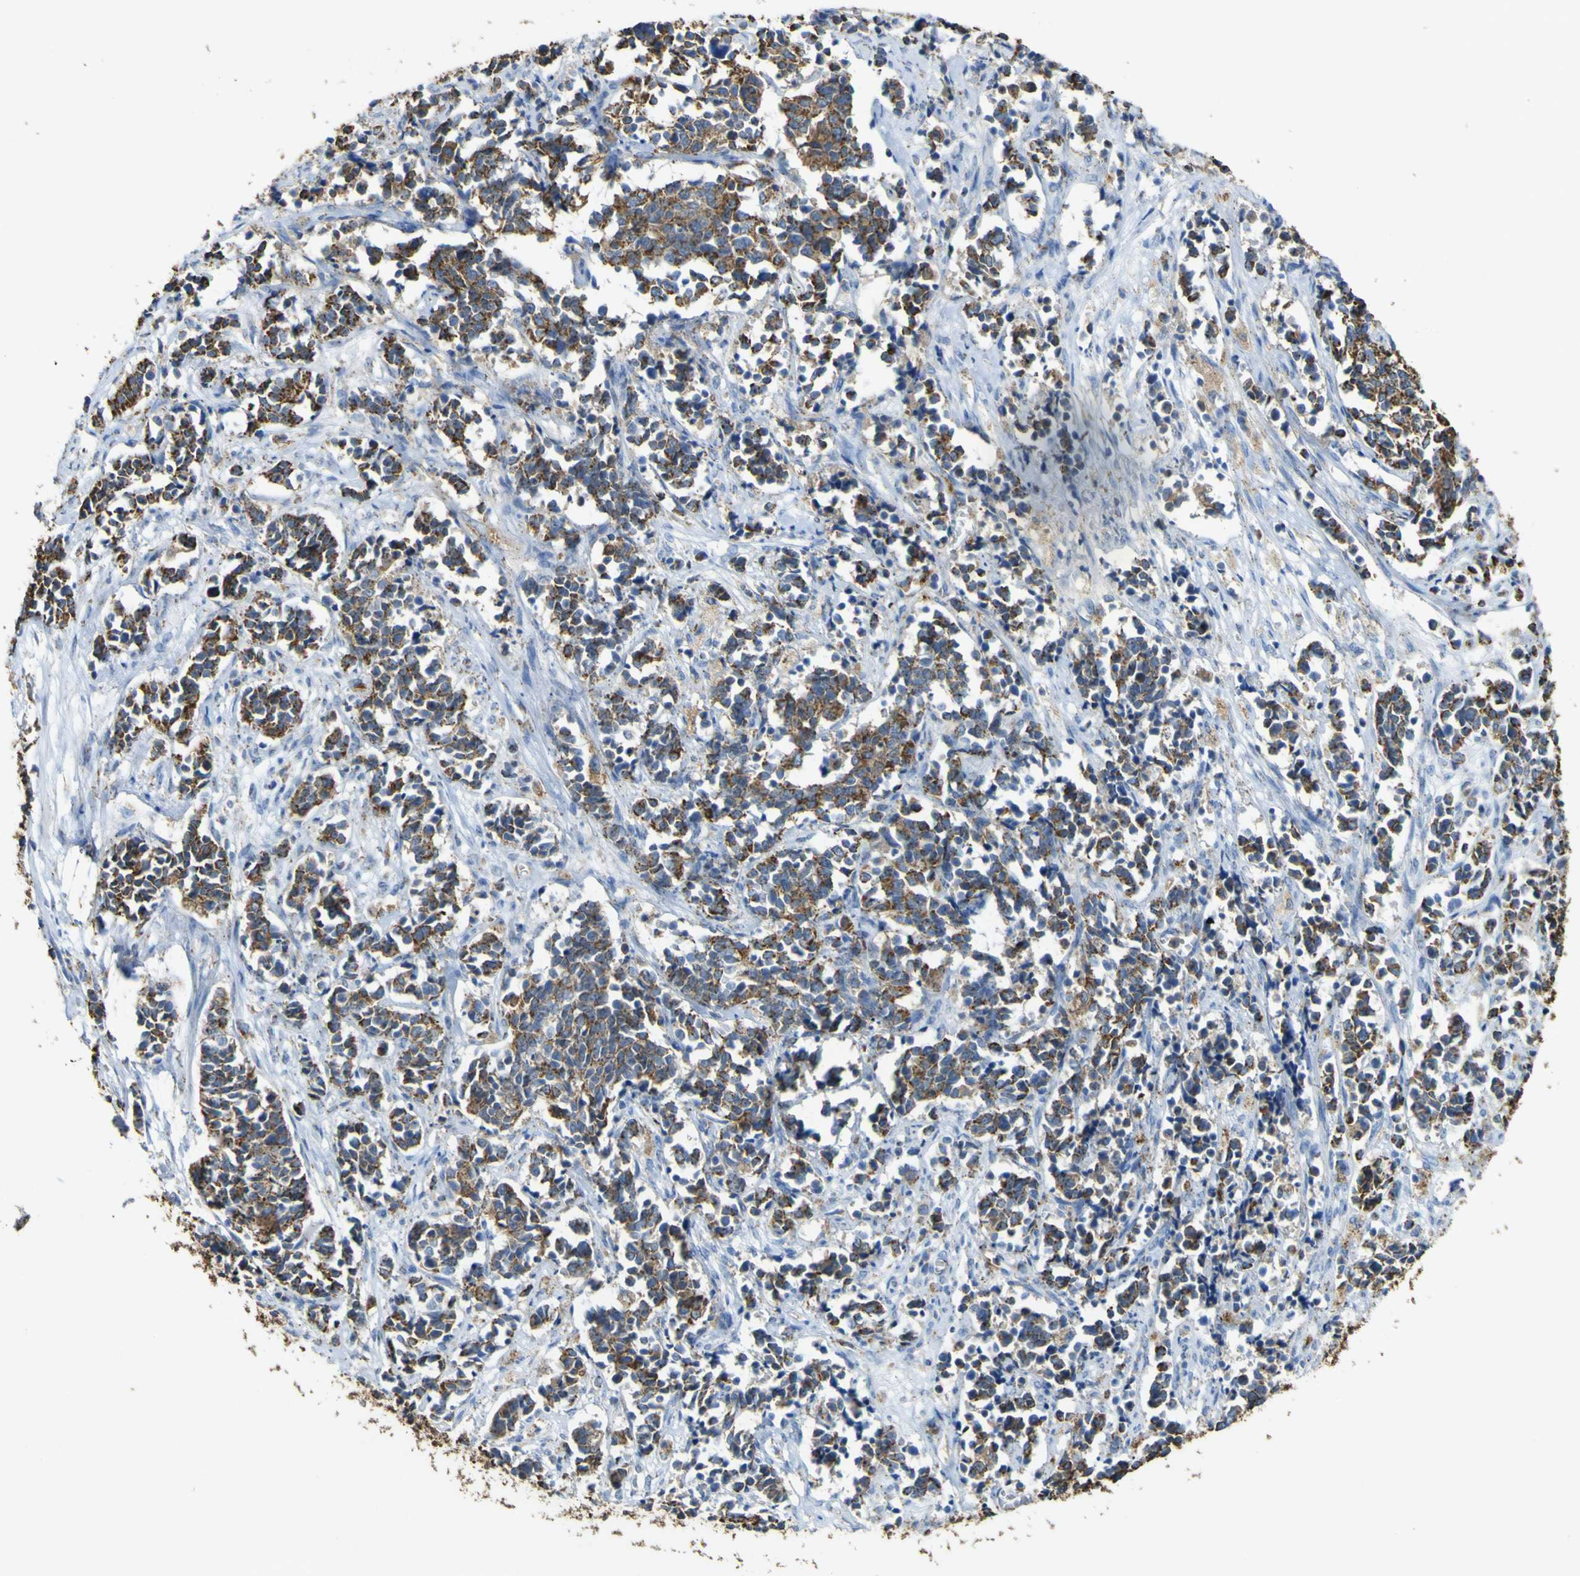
{"staining": {"intensity": "strong", "quantity": ">75%", "location": "cytoplasmic/membranous"}, "tissue": "cervical cancer", "cell_type": "Tumor cells", "image_type": "cancer", "snomed": [{"axis": "morphology", "description": "Normal tissue, NOS"}, {"axis": "morphology", "description": "Squamous cell carcinoma, NOS"}, {"axis": "topography", "description": "Cervix"}], "caption": "Immunohistochemical staining of cervical squamous cell carcinoma exhibits strong cytoplasmic/membranous protein expression in about >75% of tumor cells. (IHC, brightfield microscopy, high magnification).", "gene": "ACSL3", "patient": {"sex": "female", "age": 35}}